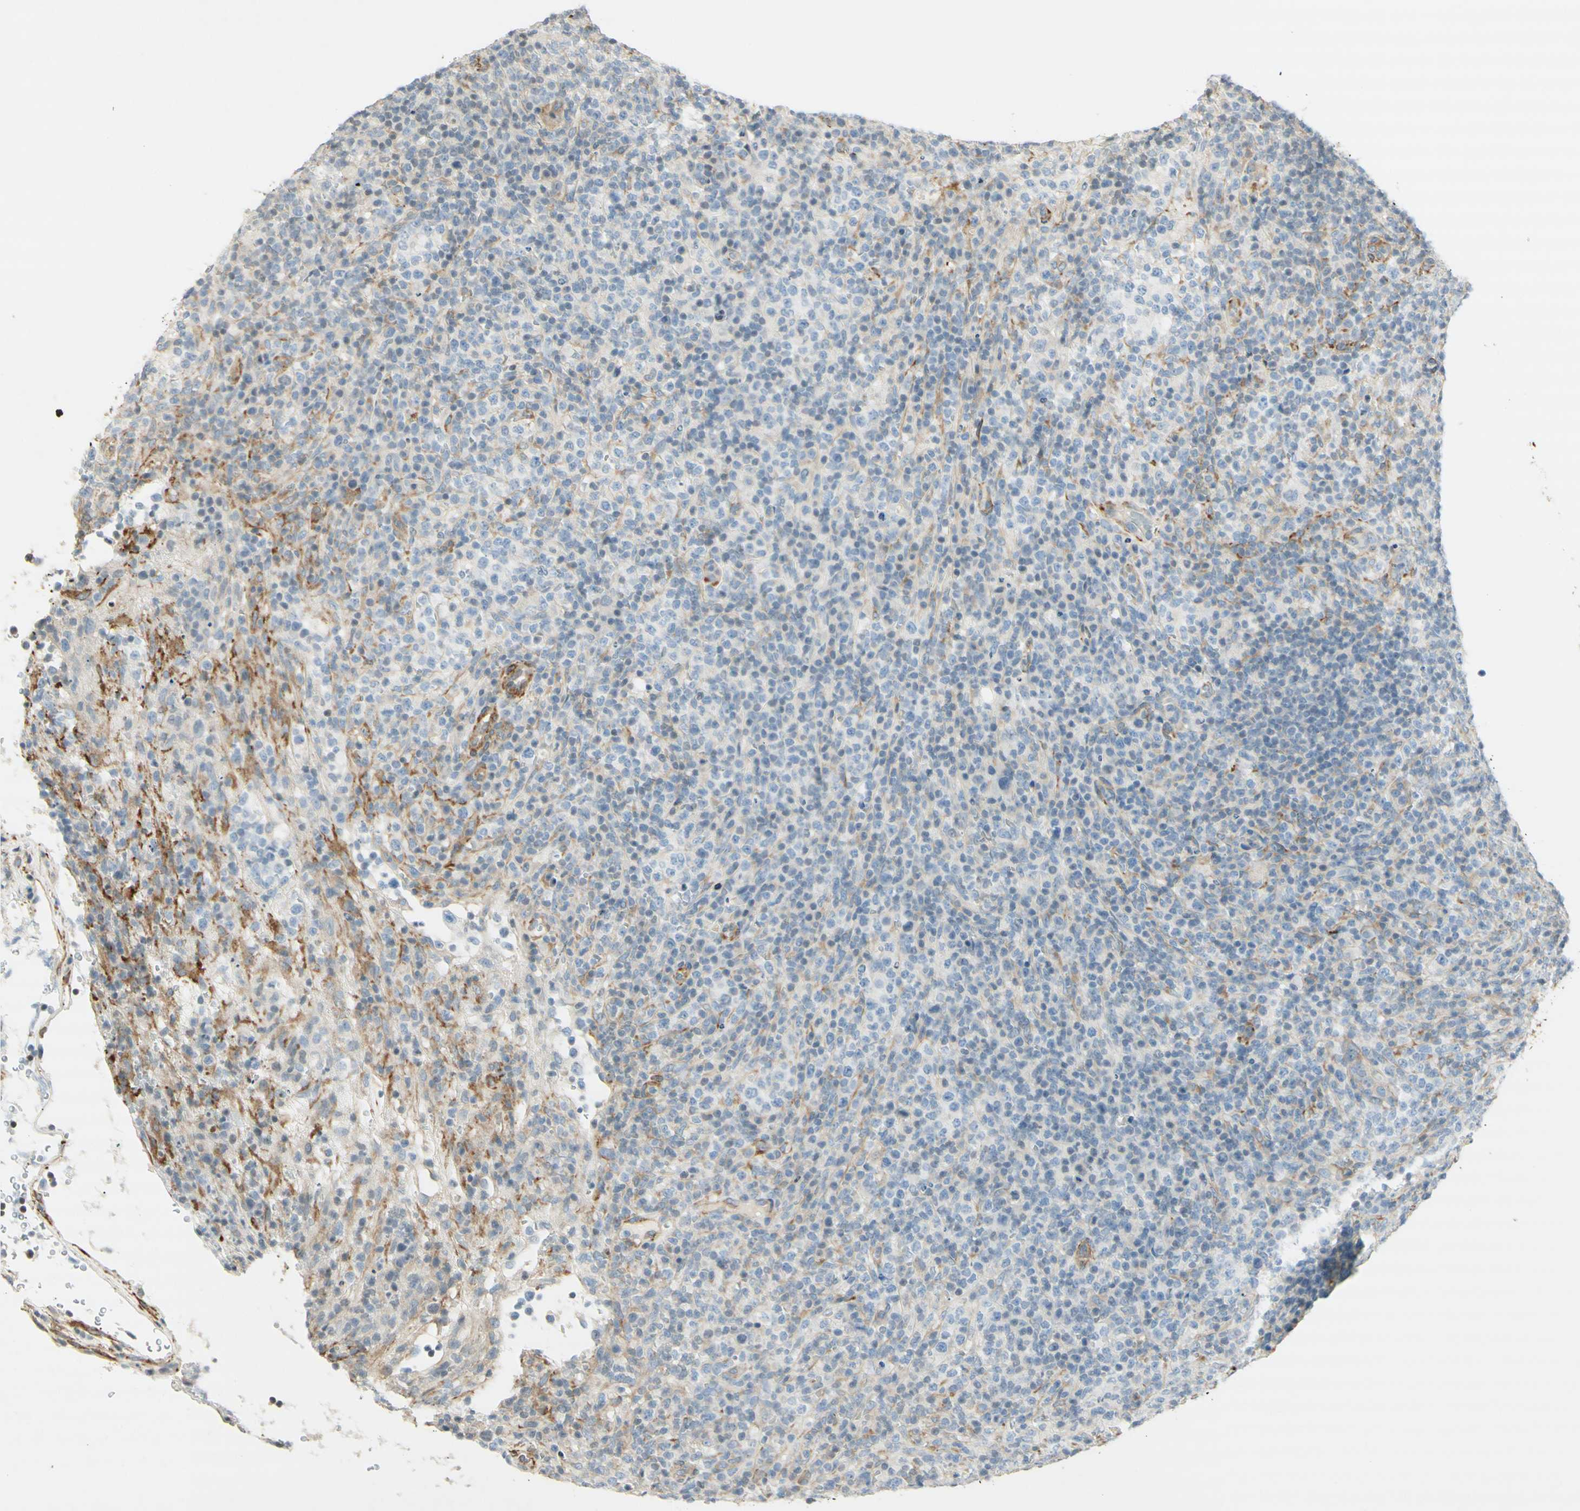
{"staining": {"intensity": "negative", "quantity": "none", "location": "none"}, "tissue": "lymphoma", "cell_type": "Tumor cells", "image_type": "cancer", "snomed": [{"axis": "morphology", "description": "Malignant lymphoma, non-Hodgkin's type, High grade"}, {"axis": "topography", "description": "Lymph node"}], "caption": "Protein analysis of malignant lymphoma, non-Hodgkin's type (high-grade) shows no significant positivity in tumor cells.", "gene": "MAP1B", "patient": {"sex": "female", "age": 76}}